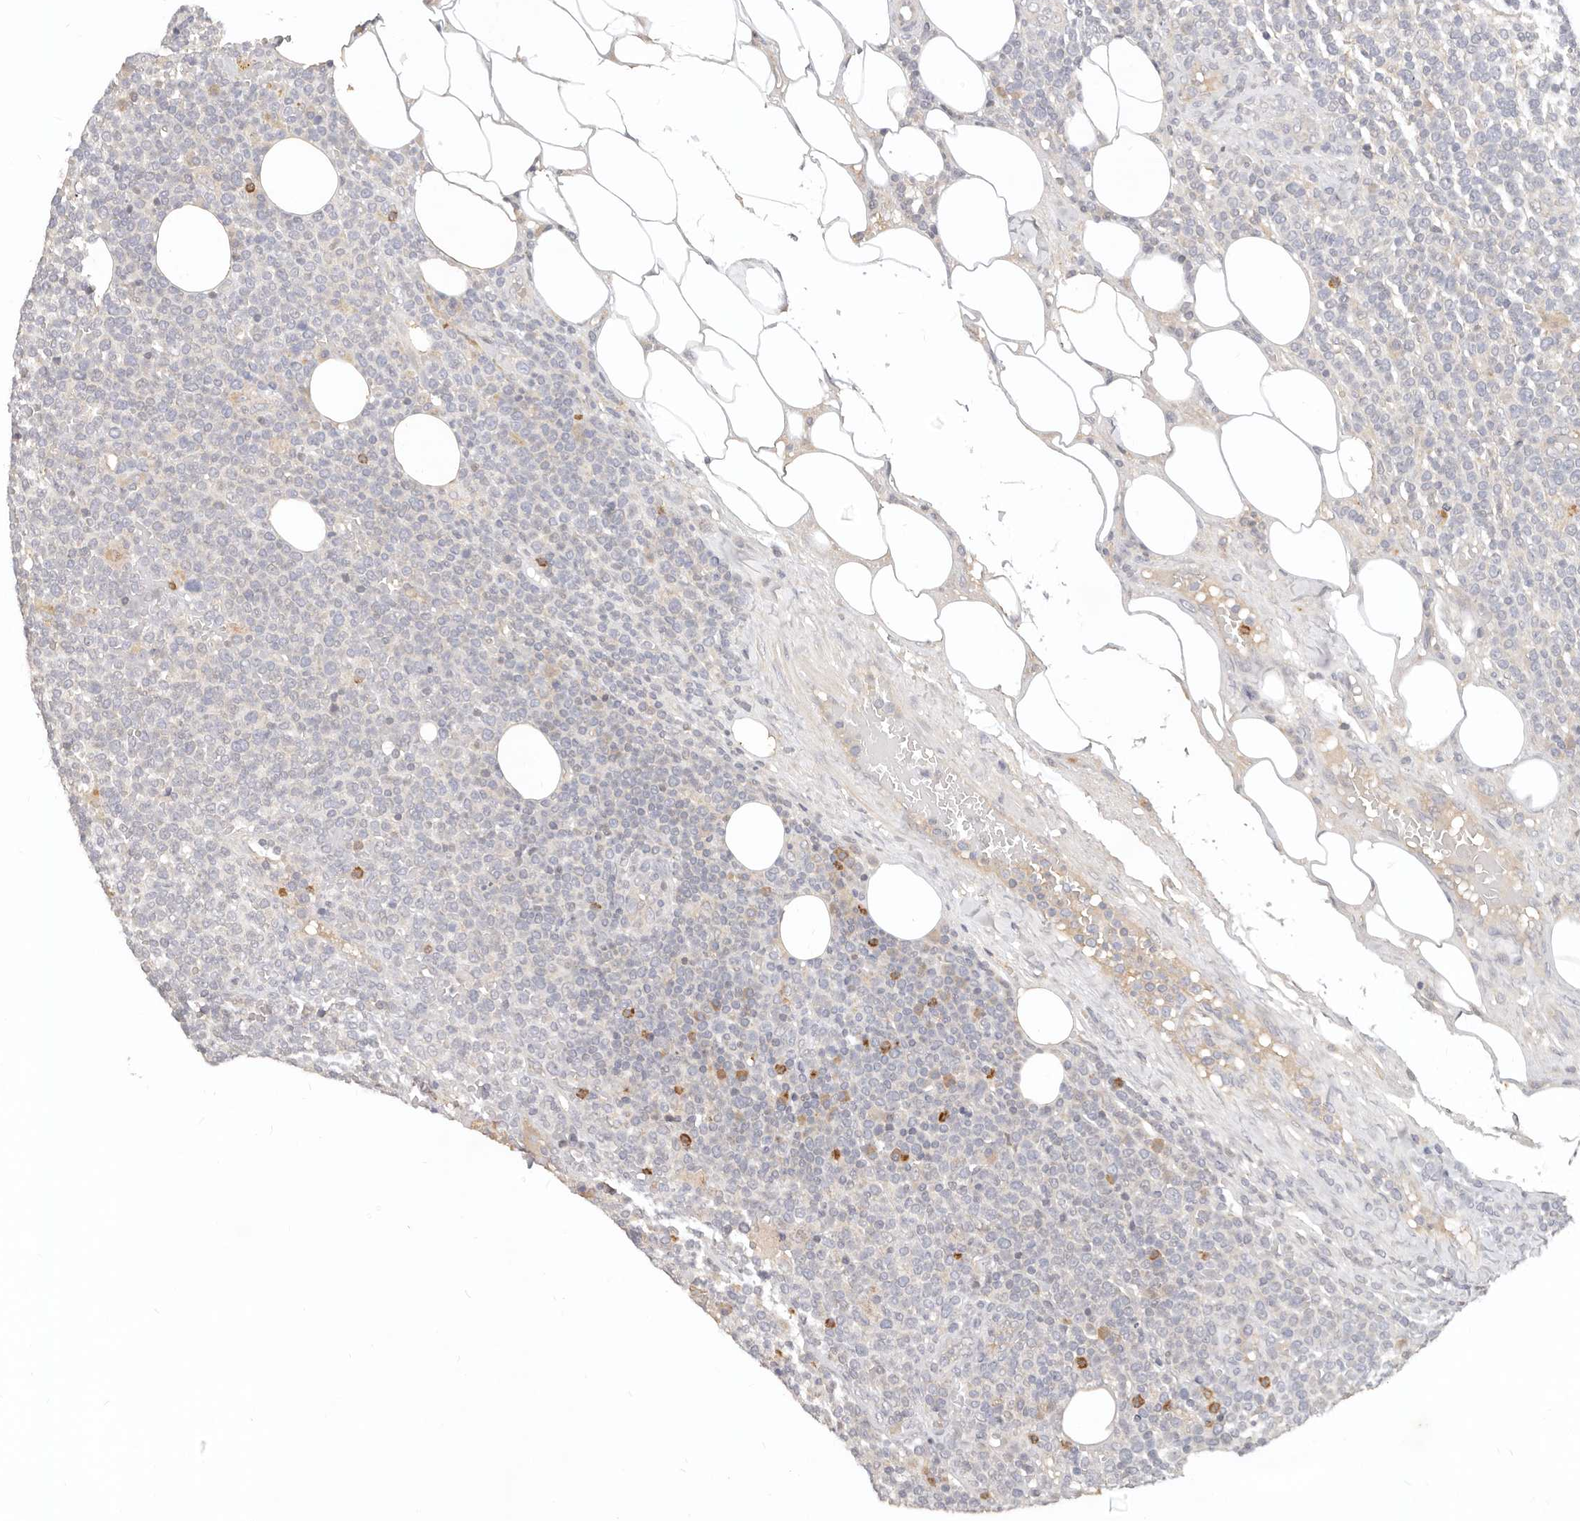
{"staining": {"intensity": "negative", "quantity": "none", "location": "none"}, "tissue": "lymphoma", "cell_type": "Tumor cells", "image_type": "cancer", "snomed": [{"axis": "morphology", "description": "Malignant lymphoma, non-Hodgkin's type, High grade"}, {"axis": "topography", "description": "Lymph node"}], "caption": "Tumor cells show no significant protein staining in high-grade malignant lymphoma, non-Hodgkin's type. (DAB (3,3'-diaminobenzidine) IHC, high magnification).", "gene": "USP49", "patient": {"sex": "male", "age": 61}}